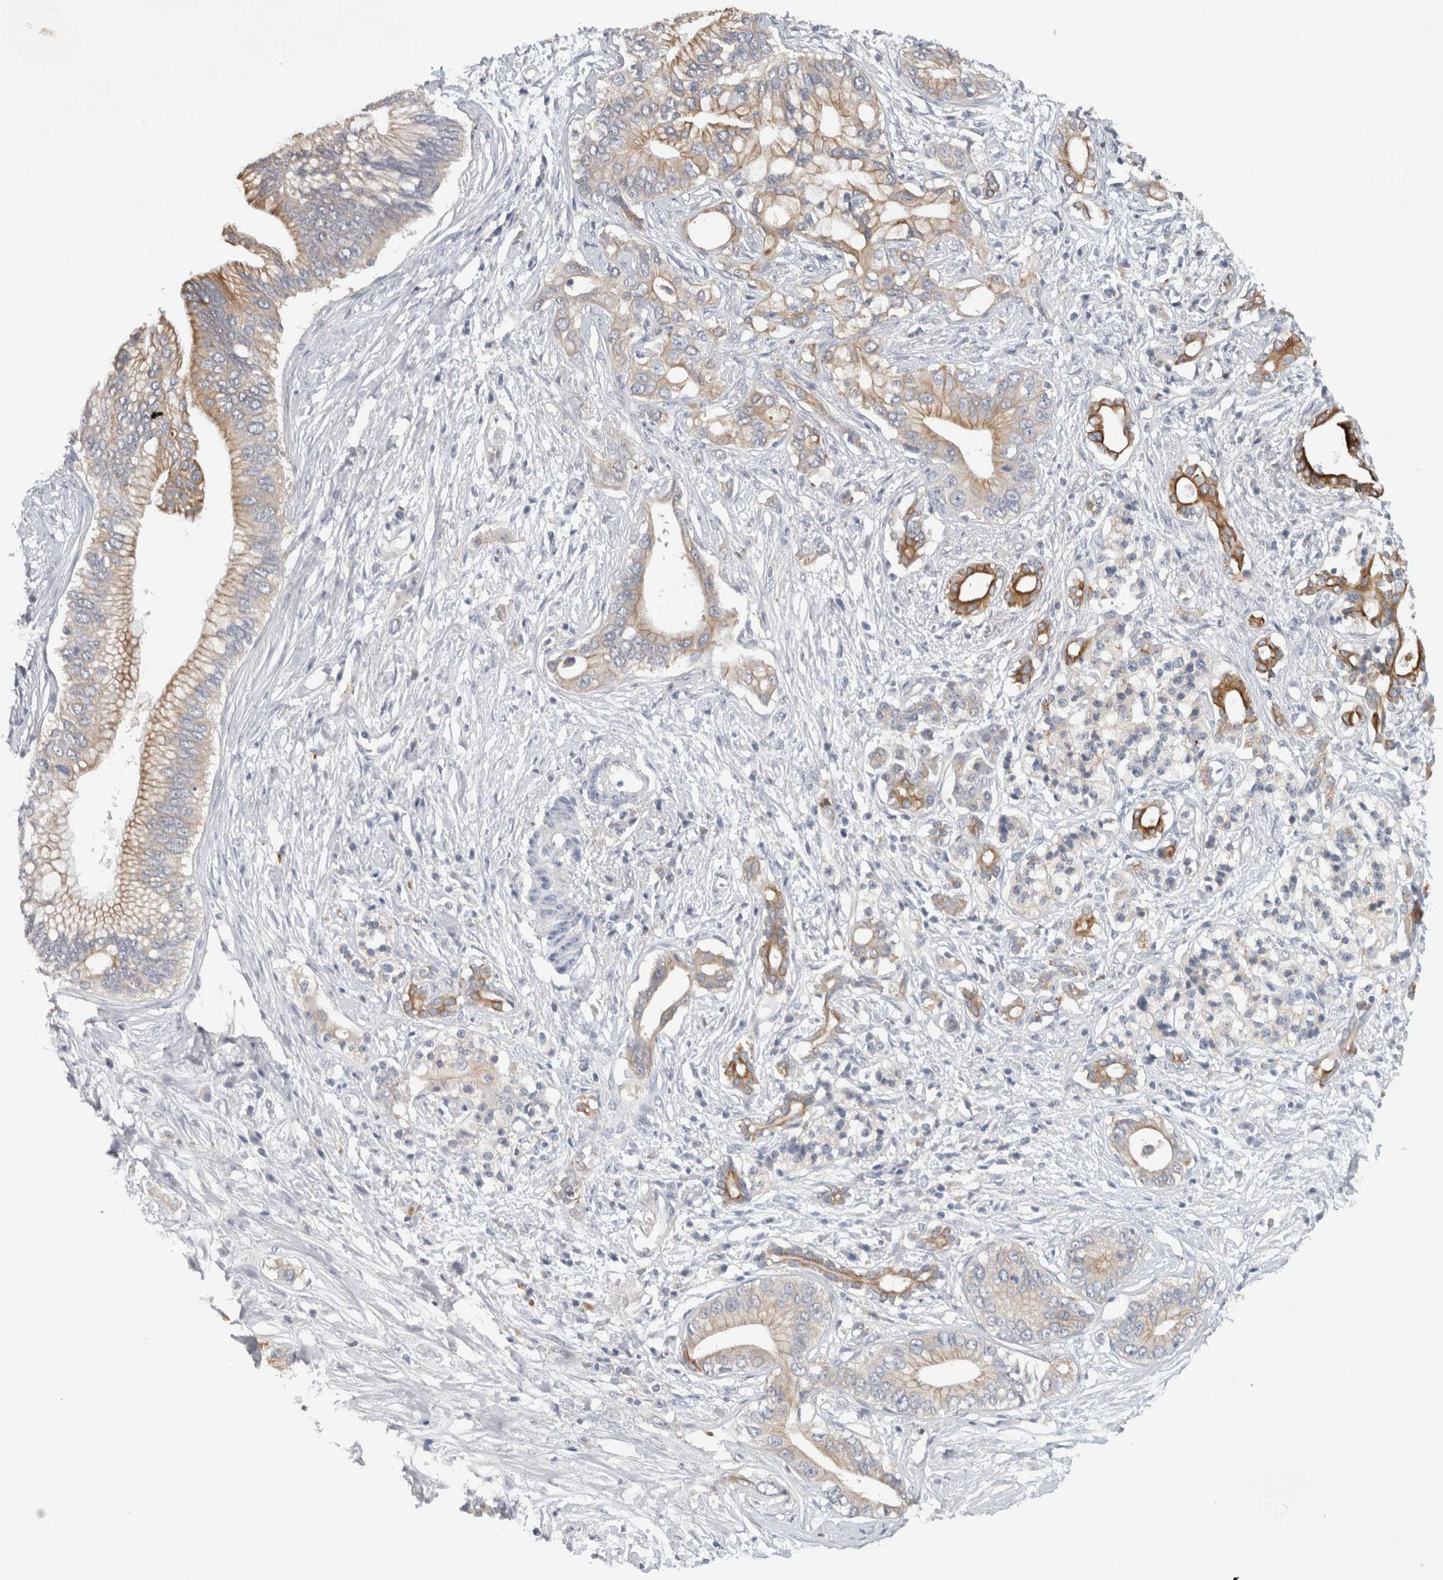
{"staining": {"intensity": "strong", "quantity": "25%-75%", "location": "cytoplasmic/membranous"}, "tissue": "pancreatic cancer", "cell_type": "Tumor cells", "image_type": "cancer", "snomed": [{"axis": "morphology", "description": "Normal tissue, NOS"}, {"axis": "morphology", "description": "Adenocarcinoma, NOS"}, {"axis": "topography", "description": "Pancreas"}, {"axis": "topography", "description": "Peripheral nerve tissue"}], "caption": "Immunohistochemical staining of human adenocarcinoma (pancreatic) displays strong cytoplasmic/membranous protein expression in approximately 25%-75% of tumor cells. The staining was performed using DAB (3,3'-diaminobenzidine) to visualize the protein expression in brown, while the nuclei were stained in blue with hematoxylin (Magnification: 20x).", "gene": "HEXD", "patient": {"sex": "male", "age": 59}}